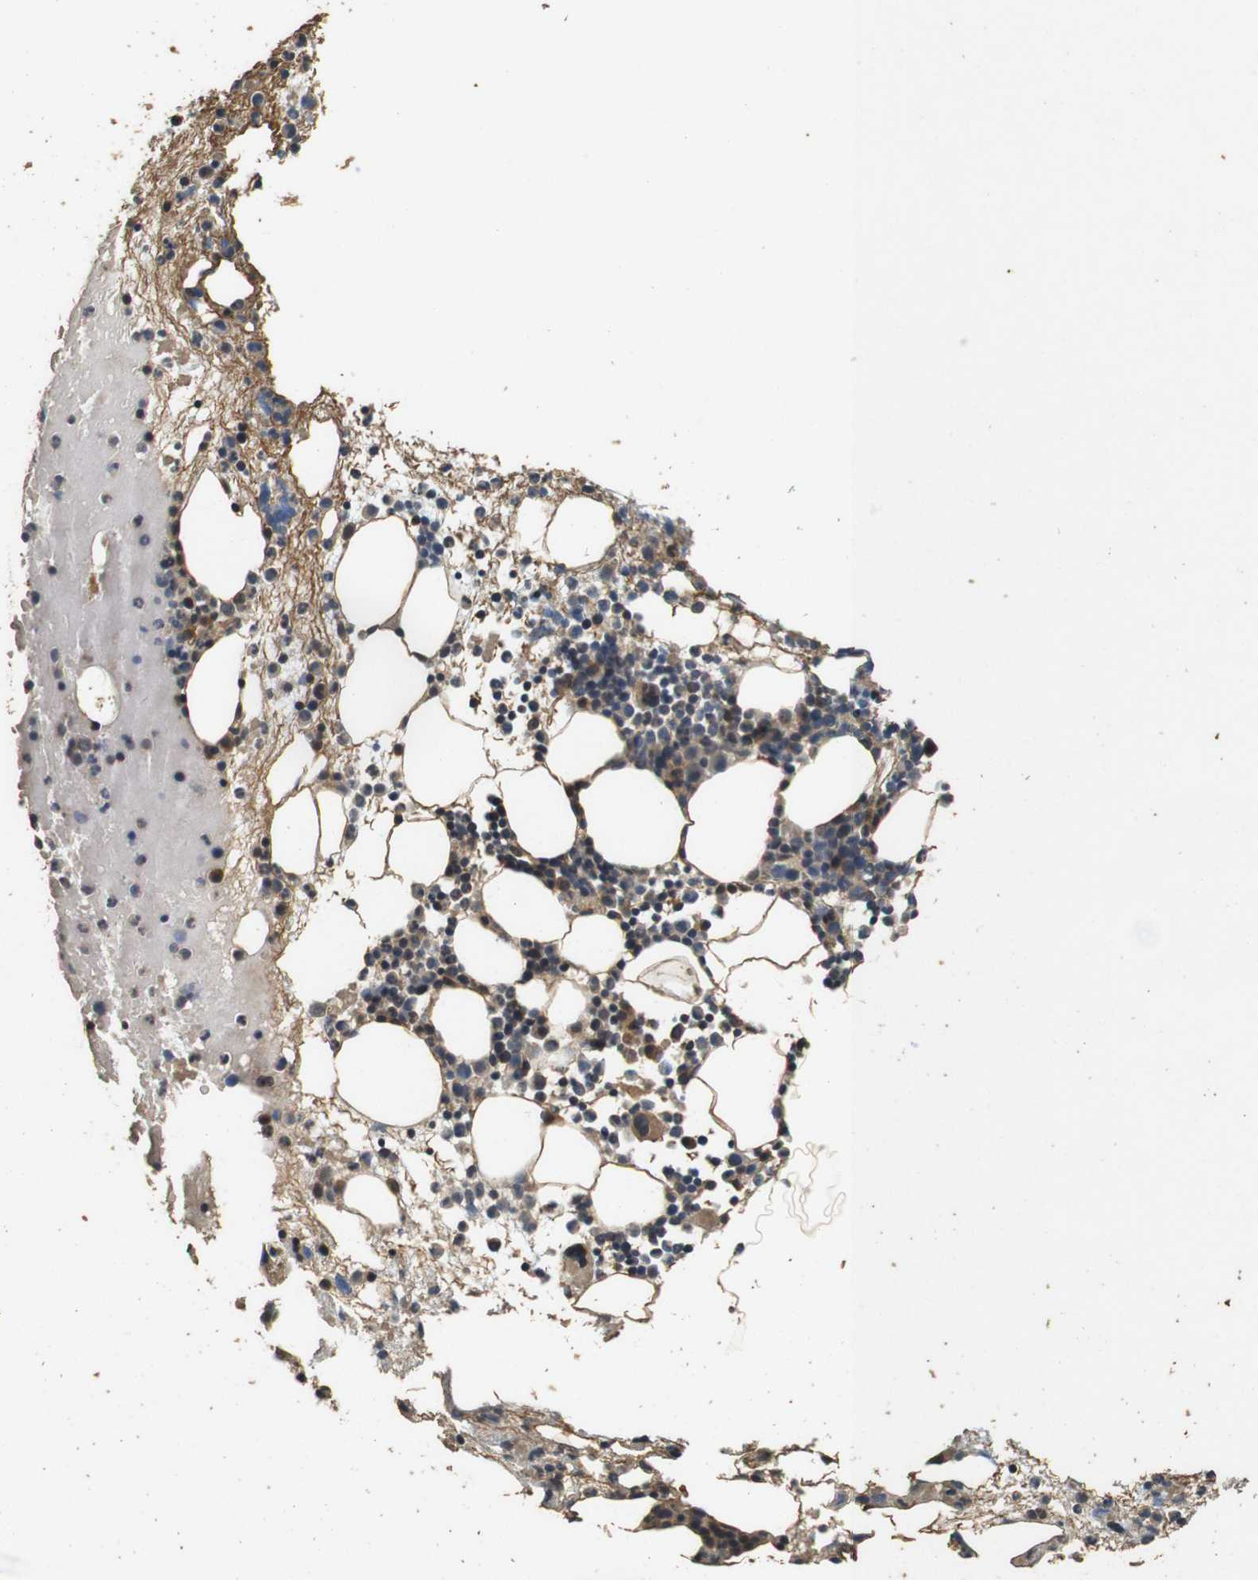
{"staining": {"intensity": "moderate", "quantity": "25%-75%", "location": "cytoplasmic/membranous"}, "tissue": "bone marrow", "cell_type": "Hematopoietic cells", "image_type": "normal", "snomed": [{"axis": "morphology", "description": "Normal tissue, NOS"}, {"axis": "morphology", "description": "Inflammation, NOS"}, {"axis": "topography", "description": "Bone marrow"}], "caption": "A medium amount of moderate cytoplasmic/membranous positivity is seen in about 25%-75% of hematopoietic cells in normal bone marrow. (DAB IHC, brown staining for protein, blue staining for nuclei).", "gene": "CNPY4", "patient": {"sex": "female", "age": 79}}